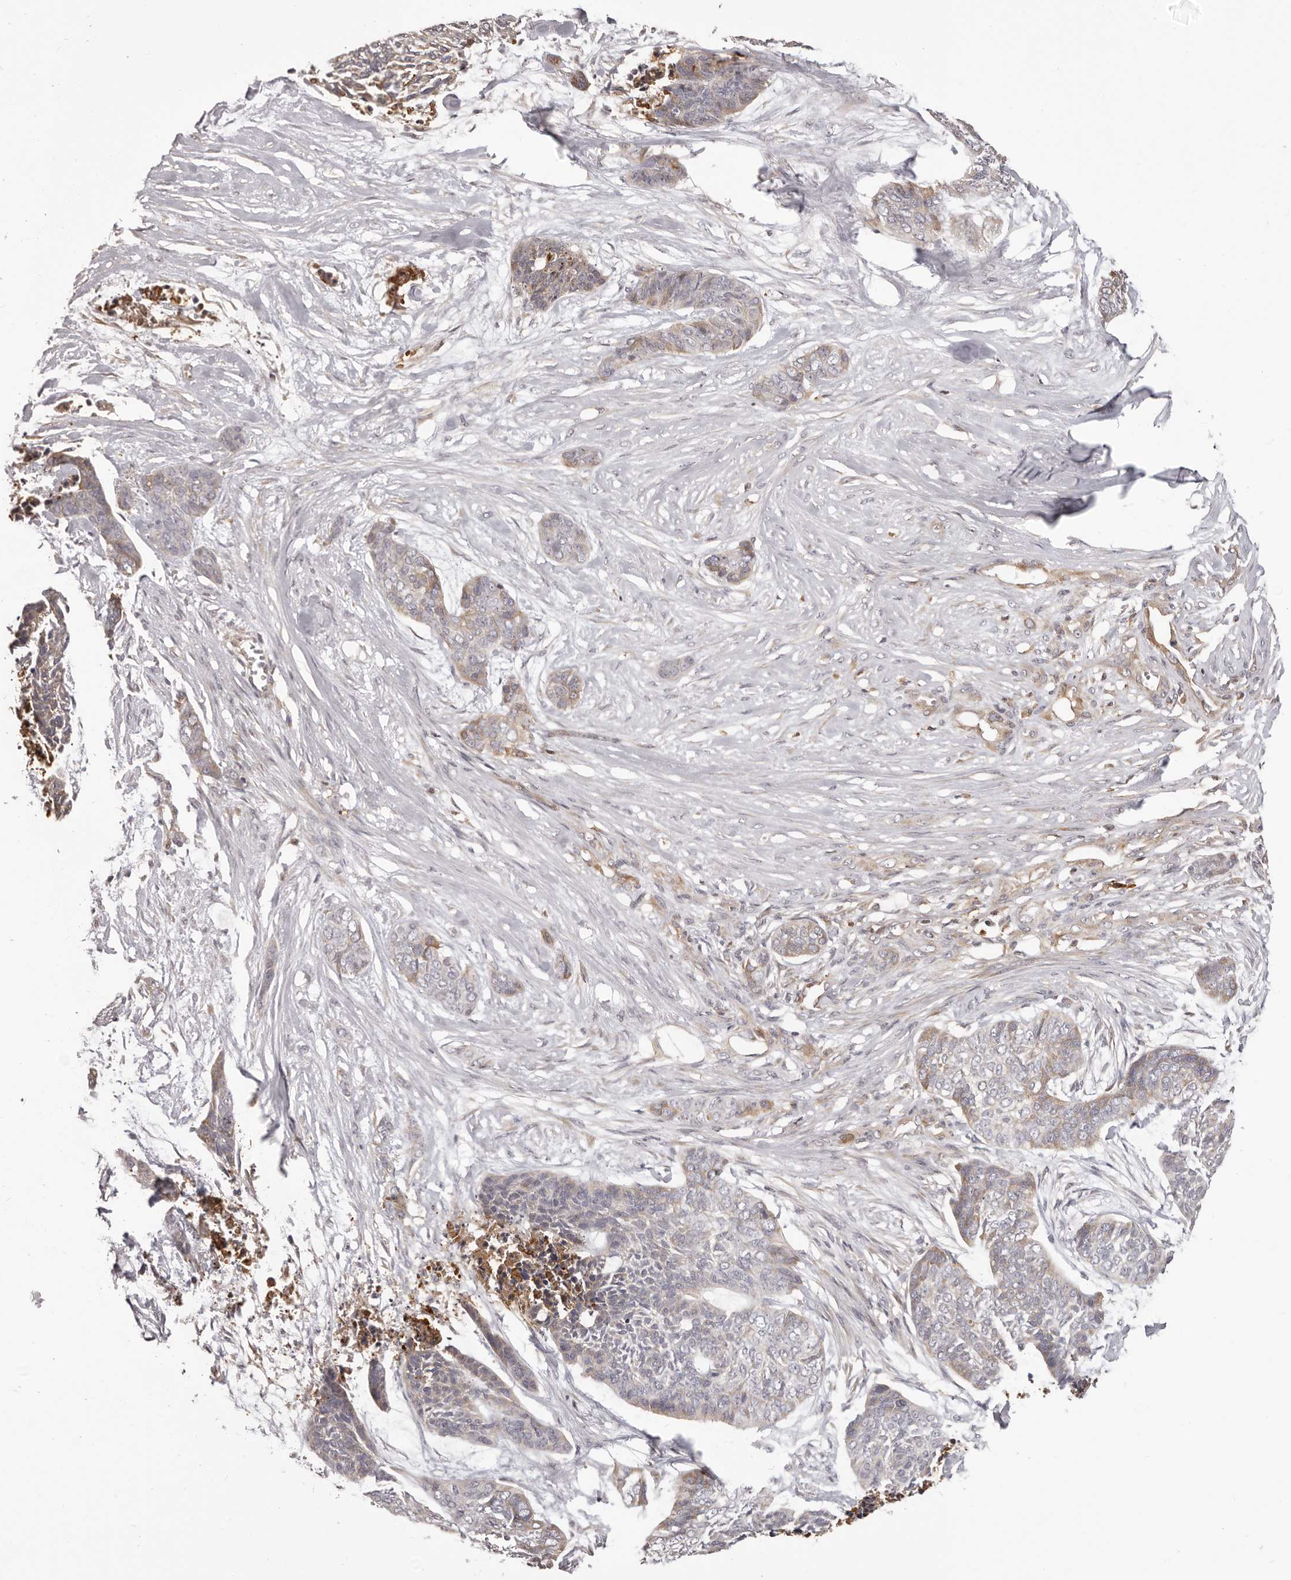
{"staining": {"intensity": "weak", "quantity": "<25%", "location": "cytoplasmic/membranous"}, "tissue": "skin cancer", "cell_type": "Tumor cells", "image_type": "cancer", "snomed": [{"axis": "morphology", "description": "Basal cell carcinoma"}, {"axis": "topography", "description": "Skin"}], "caption": "The histopathology image displays no staining of tumor cells in skin cancer.", "gene": "OTUD3", "patient": {"sex": "female", "age": 64}}